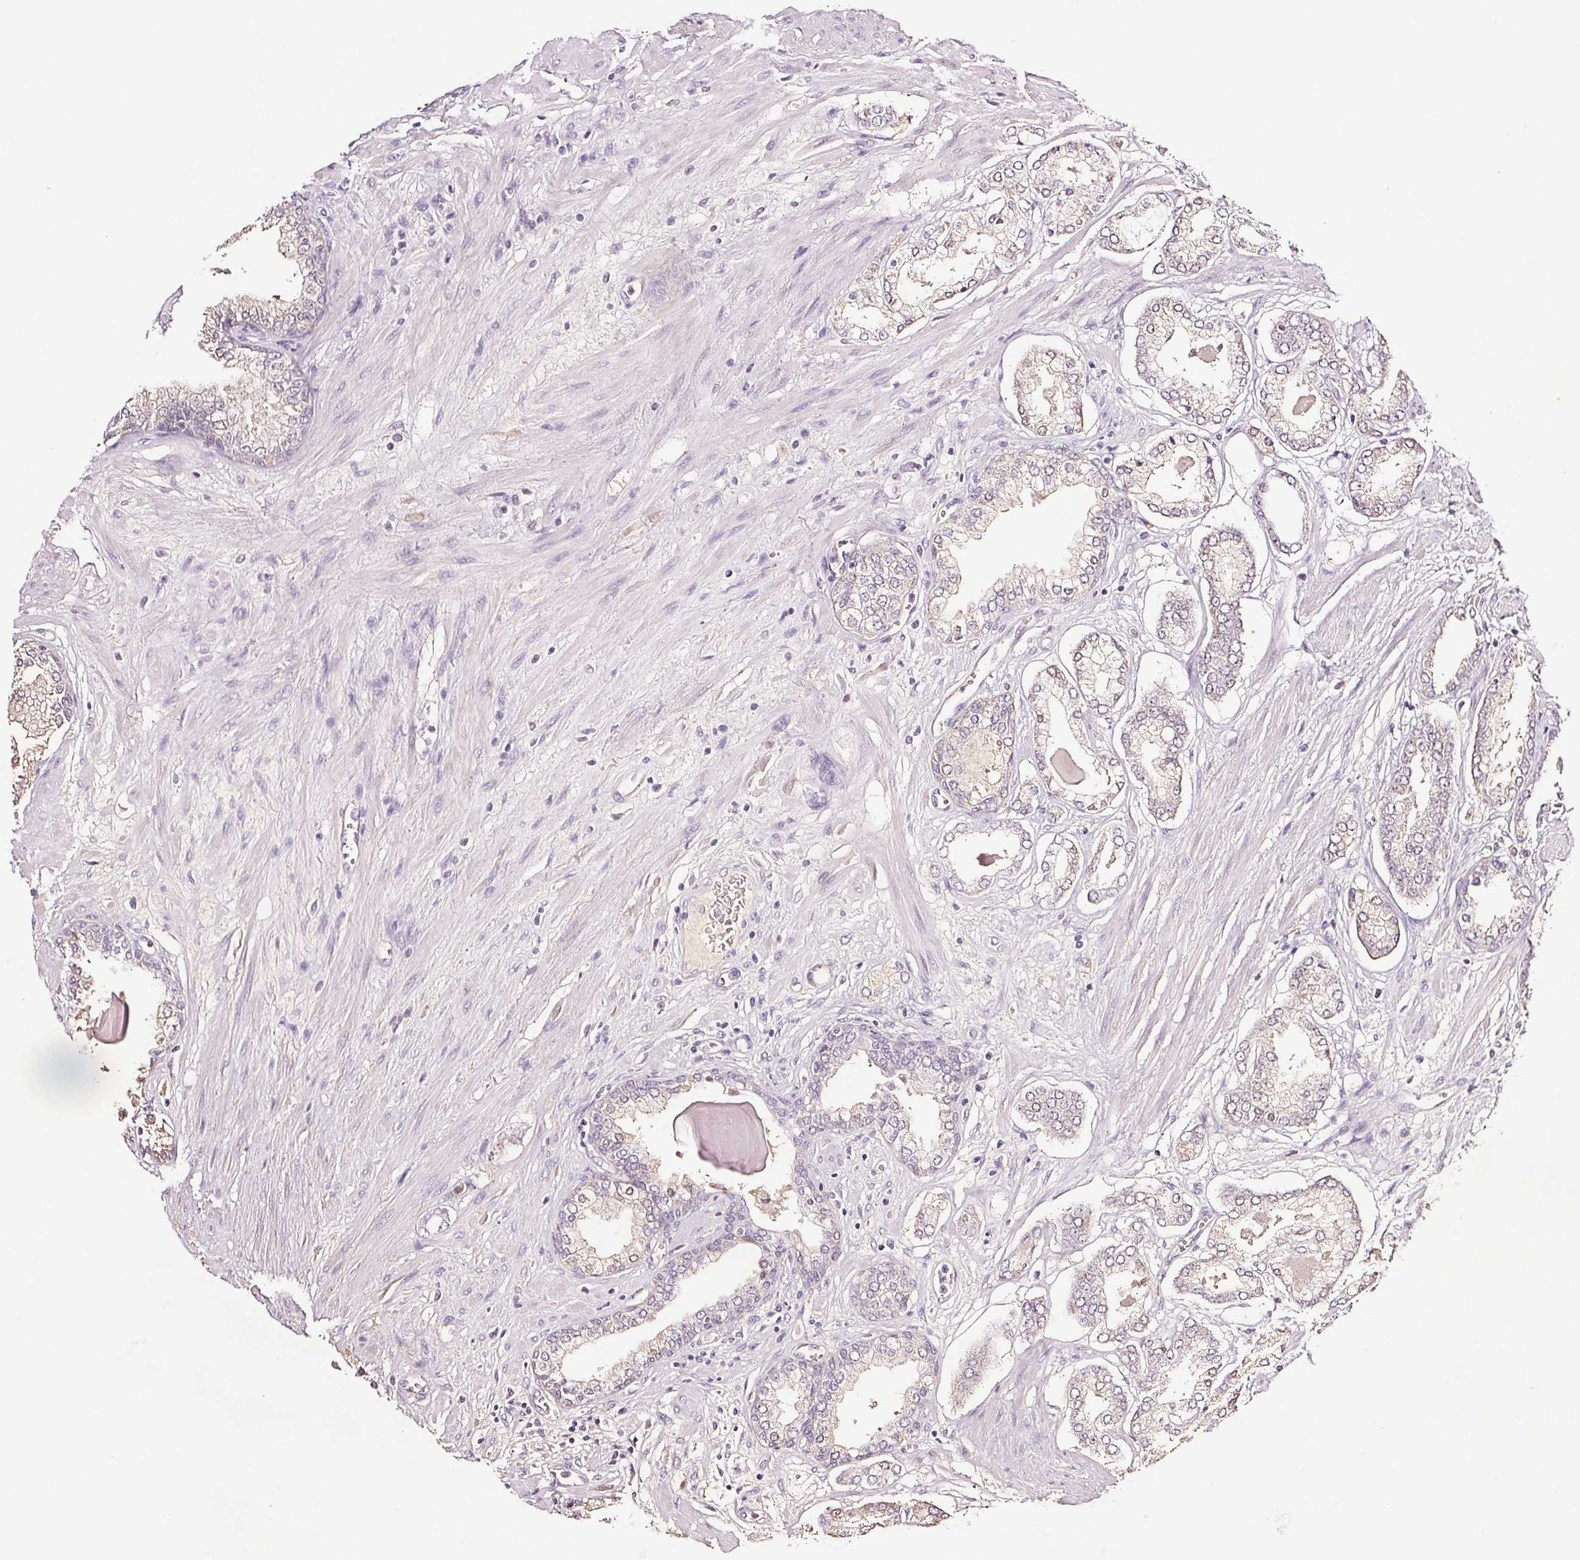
{"staining": {"intensity": "negative", "quantity": "none", "location": "none"}, "tissue": "prostate cancer", "cell_type": "Tumor cells", "image_type": "cancer", "snomed": [{"axis": "morphology", "description": "Adenocarcinoma, Low grade"}, {"axis": "topography", "description": "Prostate"}], "caption": "There is no significant positivity in tumor cells of prostate low-grade adenocarcinoma.", "gene": "COL7A1", "patient": {"sex": "male", "age": 64}}